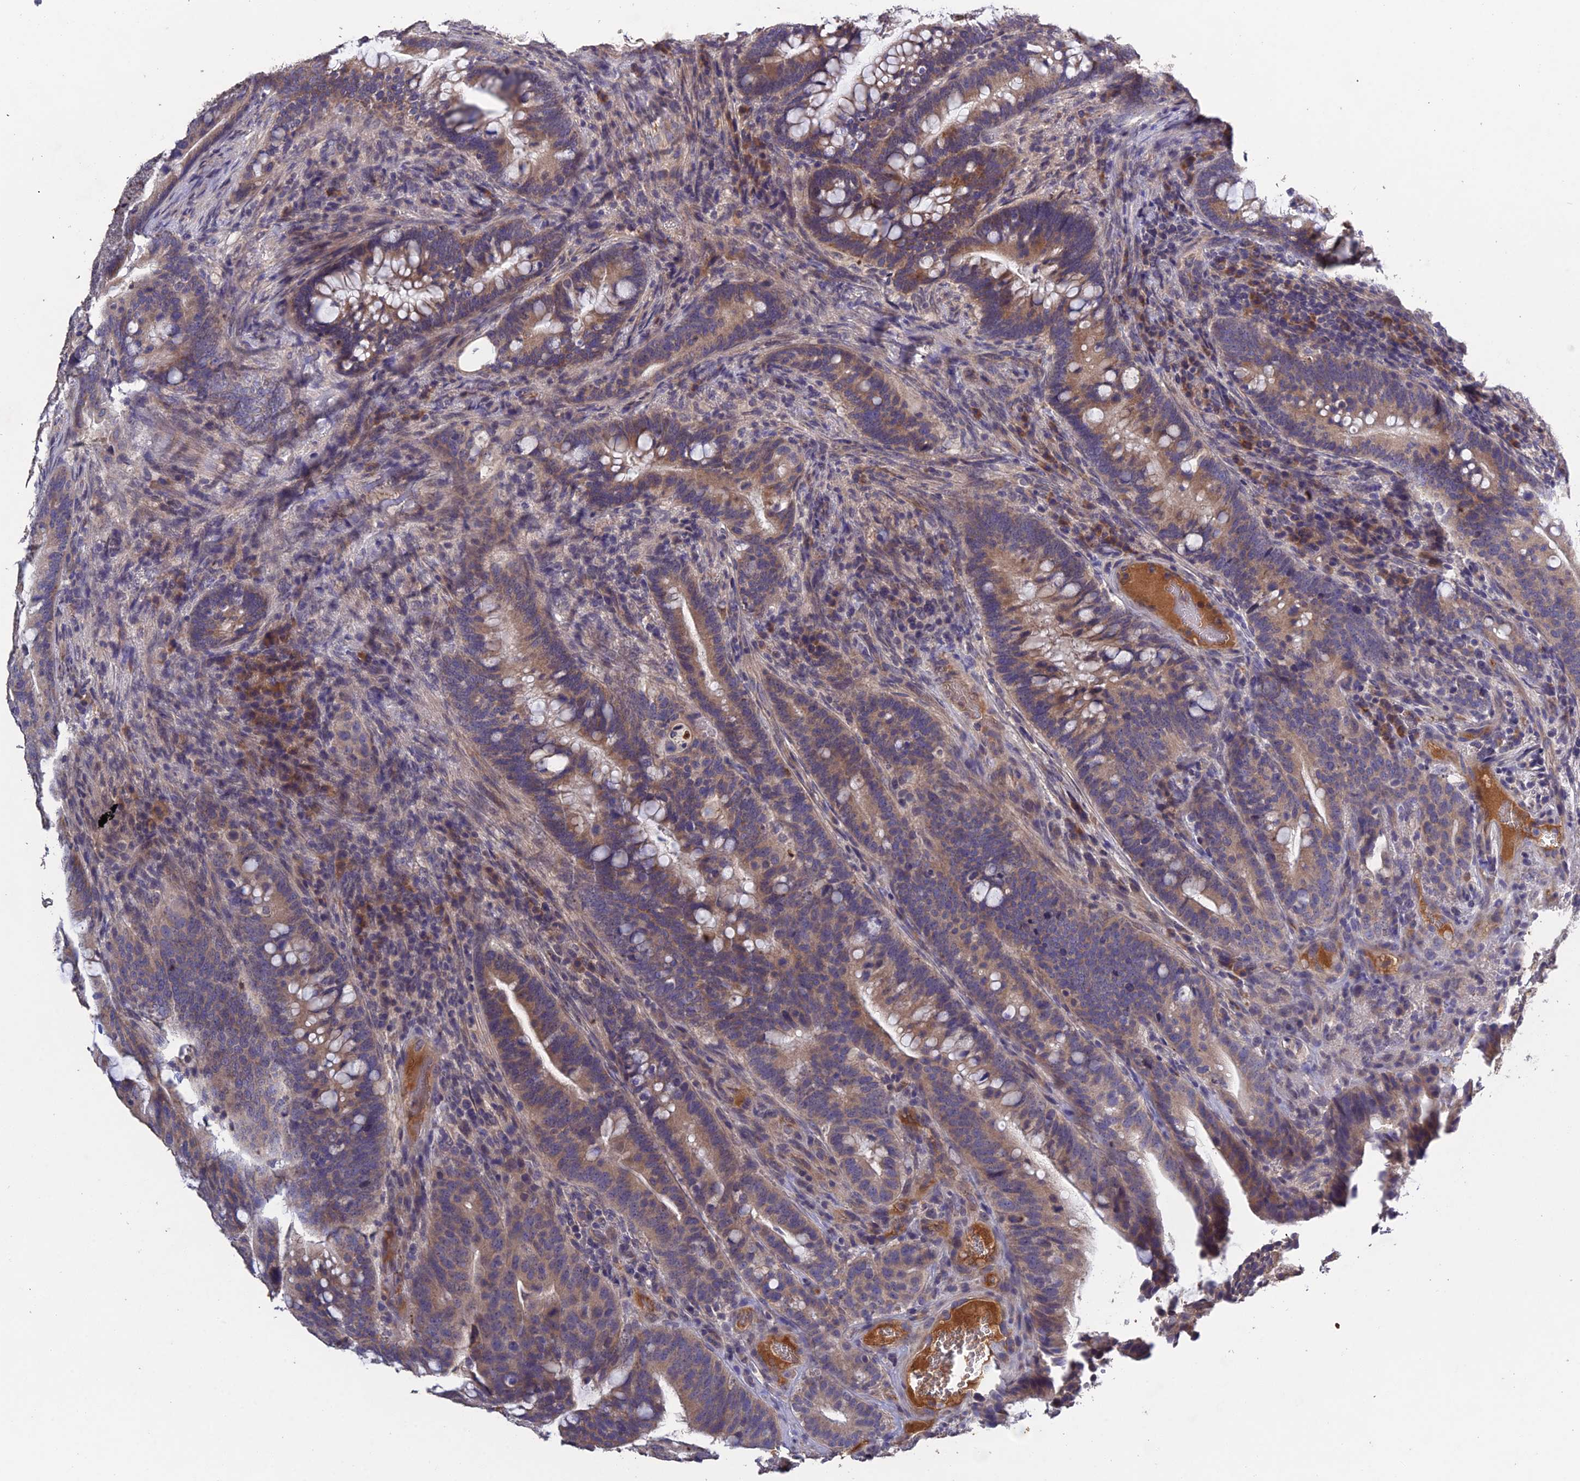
{"staining": {"intensity": "weak", "quantity": ">75%", "location": "cytoplasmic/membranous"}, "tissue": "colorectal cancer", "cell_type": "Tumor cells", "image_type": "cancer", "snomed": [{"axis": "morphology", "description": "Adenocarcinoma, NOS"}, {"axis": "topography", "description": "Colon"}], "caption": "Immunohistochemistry of adenocarcinoma (colorectal) reveals low levels of weak cytoplasmic/membranous staining in approximately >75% of tumor cells.", "gene": "SLC39A13", "patient": {"sex": "female", "age": 66}}